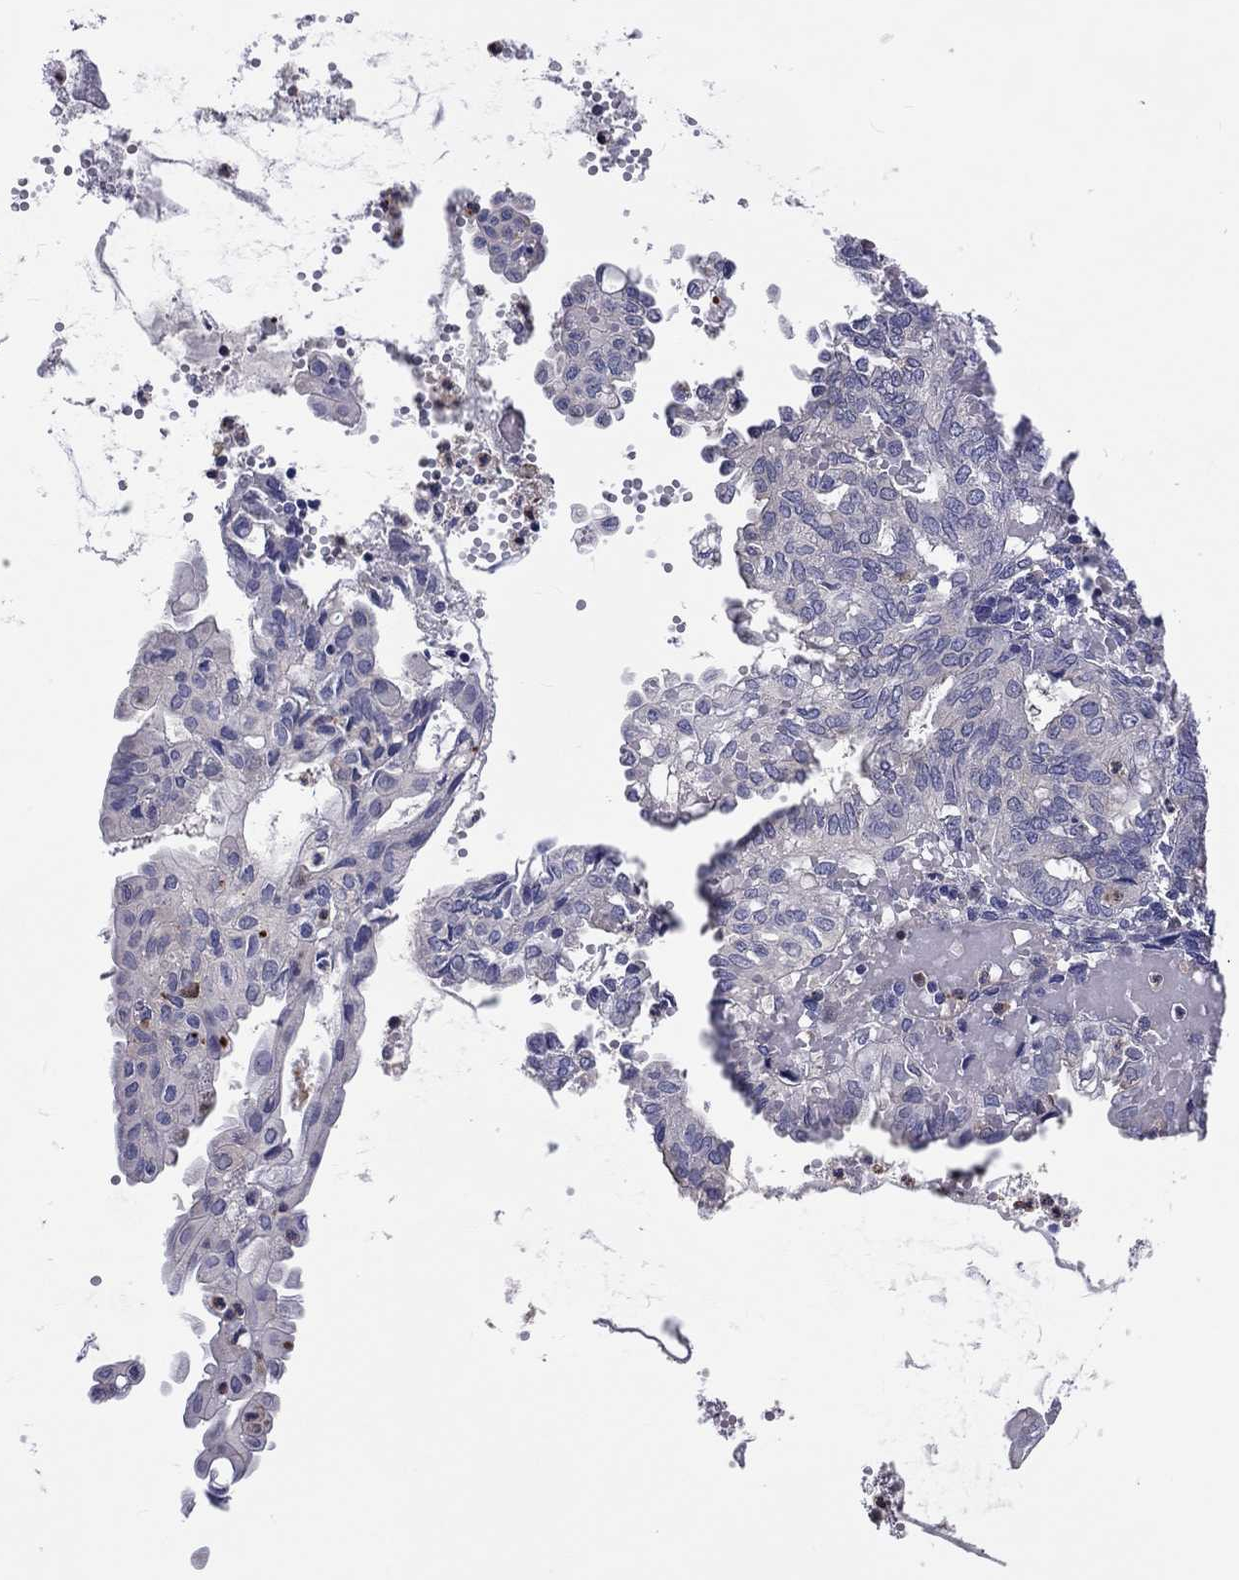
{"staining": {"intensity": "negative", "quantity": "none", "location": "none"}, "tissue": "endometrial cancer", "cell_type": "Tumor cells", "image_type": "cancer", "snomed": [{"axis": "morphology", "description": "Adenocarcinoma, NOS"}, {"axis": "topography", "description": "Endometrium"}], "caption": "Micrograph shows no significant protein expression in tumor cells of adenocarcinoma (endometrial). (DAB immunohistochemistry (IHC) with hematoxylin counter stain).", "gene": "ABCG4", "patient": {"sex": "female", "age": 68}}